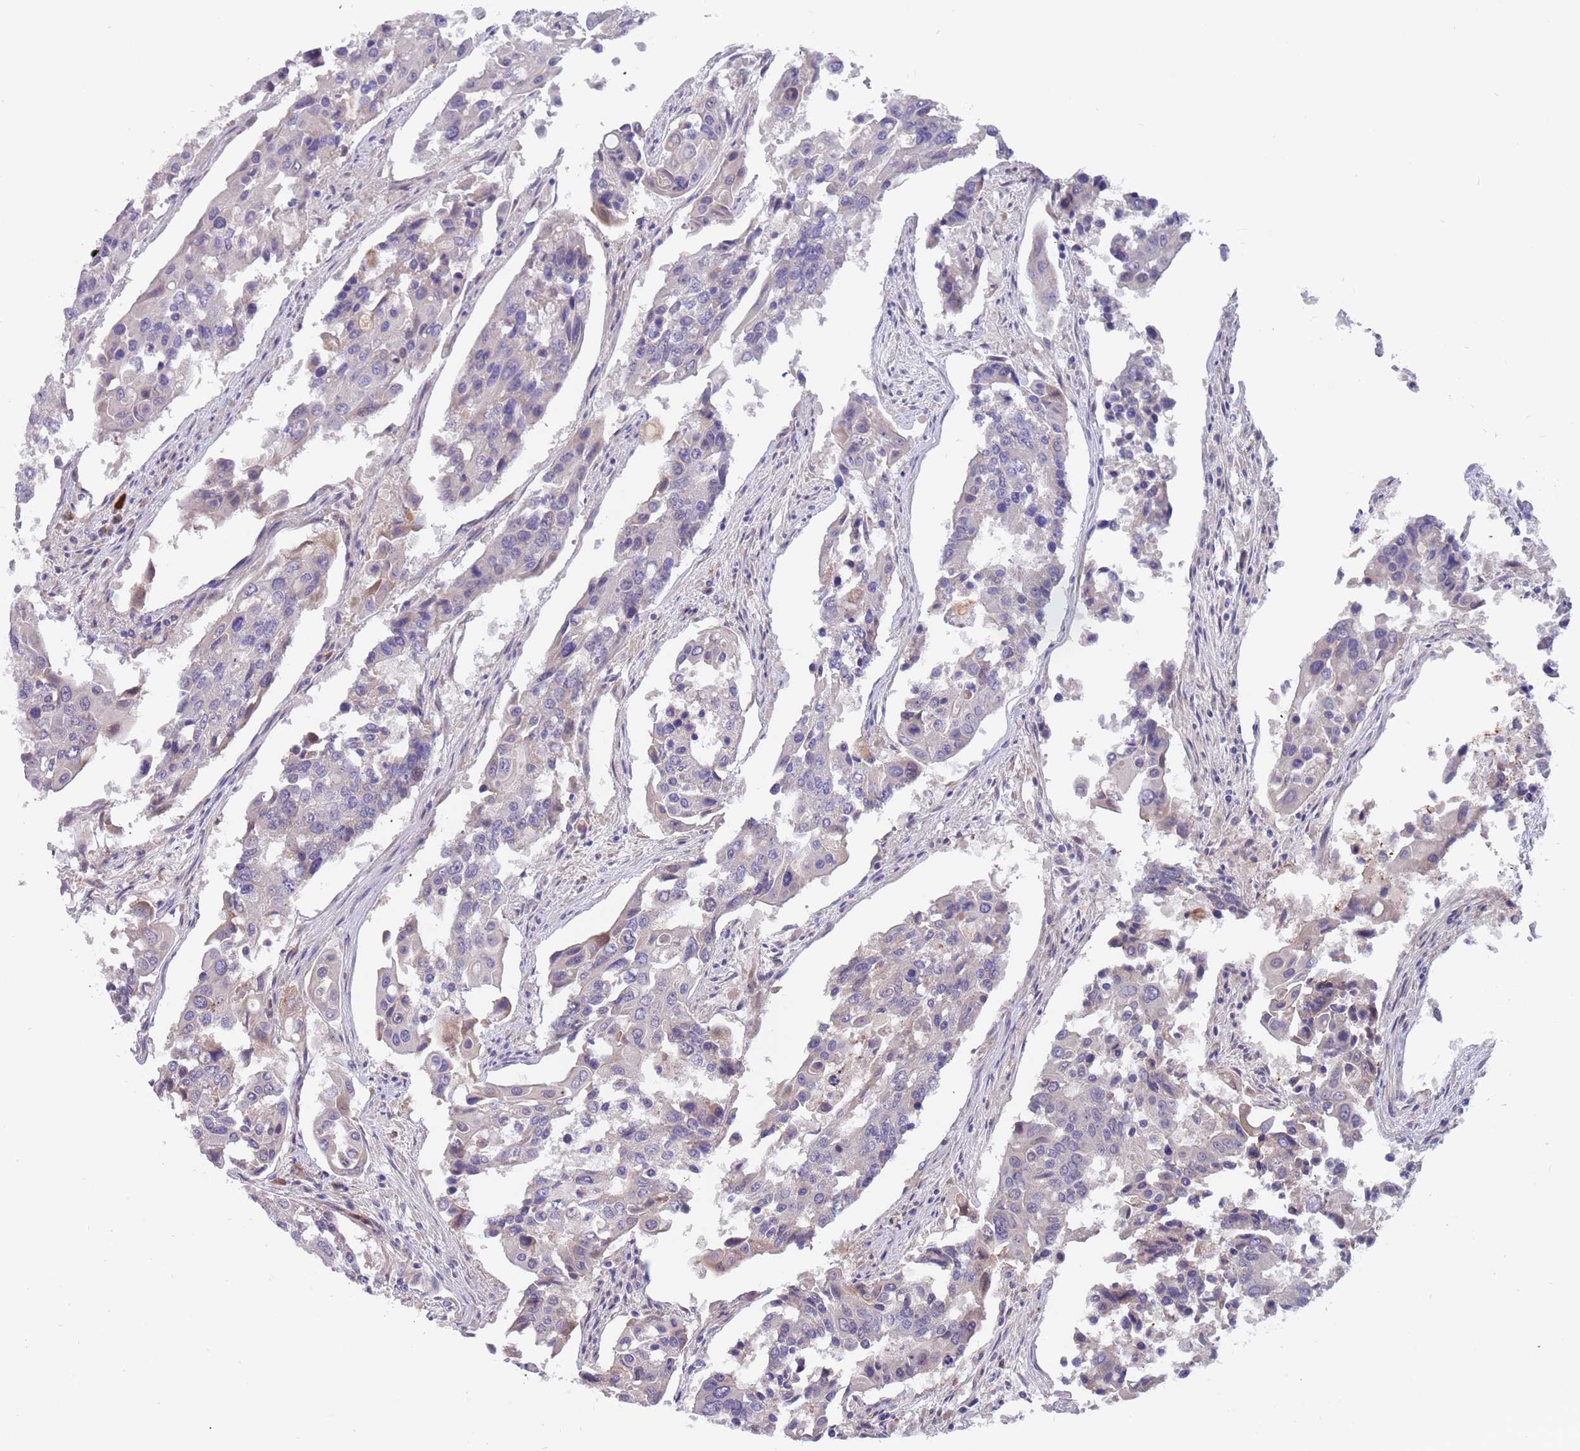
{"staining": {"intensity": "negative", "quantity": "none", "location": "none"}, "tissue": "colorectal cancer", "cell_type": "Tumor cells", "image_type": "cancer", "snomed": [{"axis": "morphology", "description": "Adenocarcinoma, NOS"}, {"axis": "topography", "description": "Colon"}], "caption": "The histopathology image displays no significant expression in tumor cells of colorectal cancer.", "gene": "ZNF746", "patient": {"sex": "male", "age": 77}}